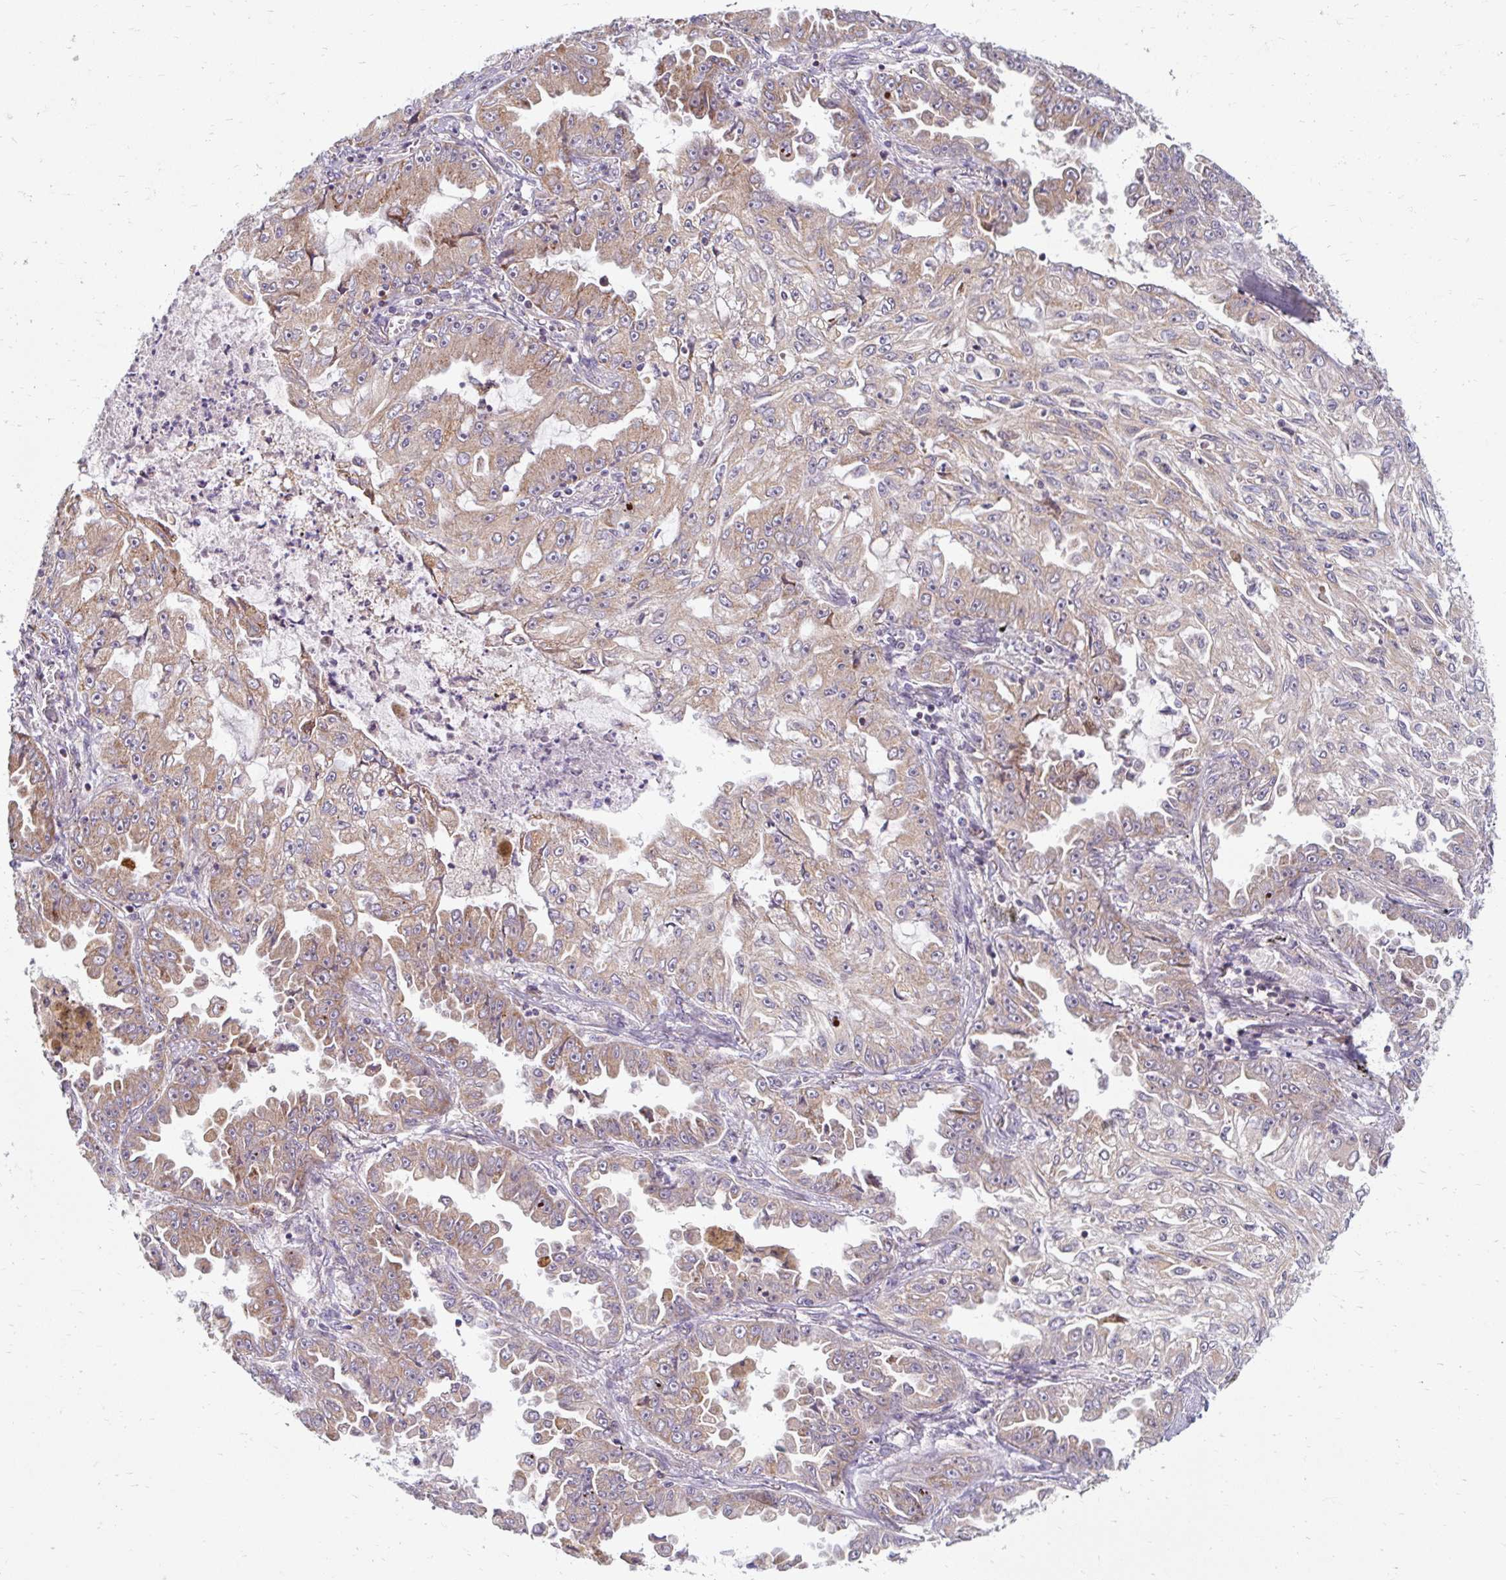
{"staining": {"intensity": "moderate", "quantity": "25%-75%", "location": "cytoplasmic/membranous"}, "tissue": "lung cancer", "cell_type": "Tumor cells", "image_type": "cancer", "snomed": [{"axis": "morphology", "description": "Adenocarcinoma, NOS"}, {"axis": "topography", "description": "Lung"}], "caption": "Lung cancer (adenocarcinoma) stained with DAB IHC demonstrates medium levels of moderate cytoplasmic/membranous positivity in approximately 25%-75% of tumor cells.", "gene": "SKP2", "patient": {"sex": "female", "age": 52}}